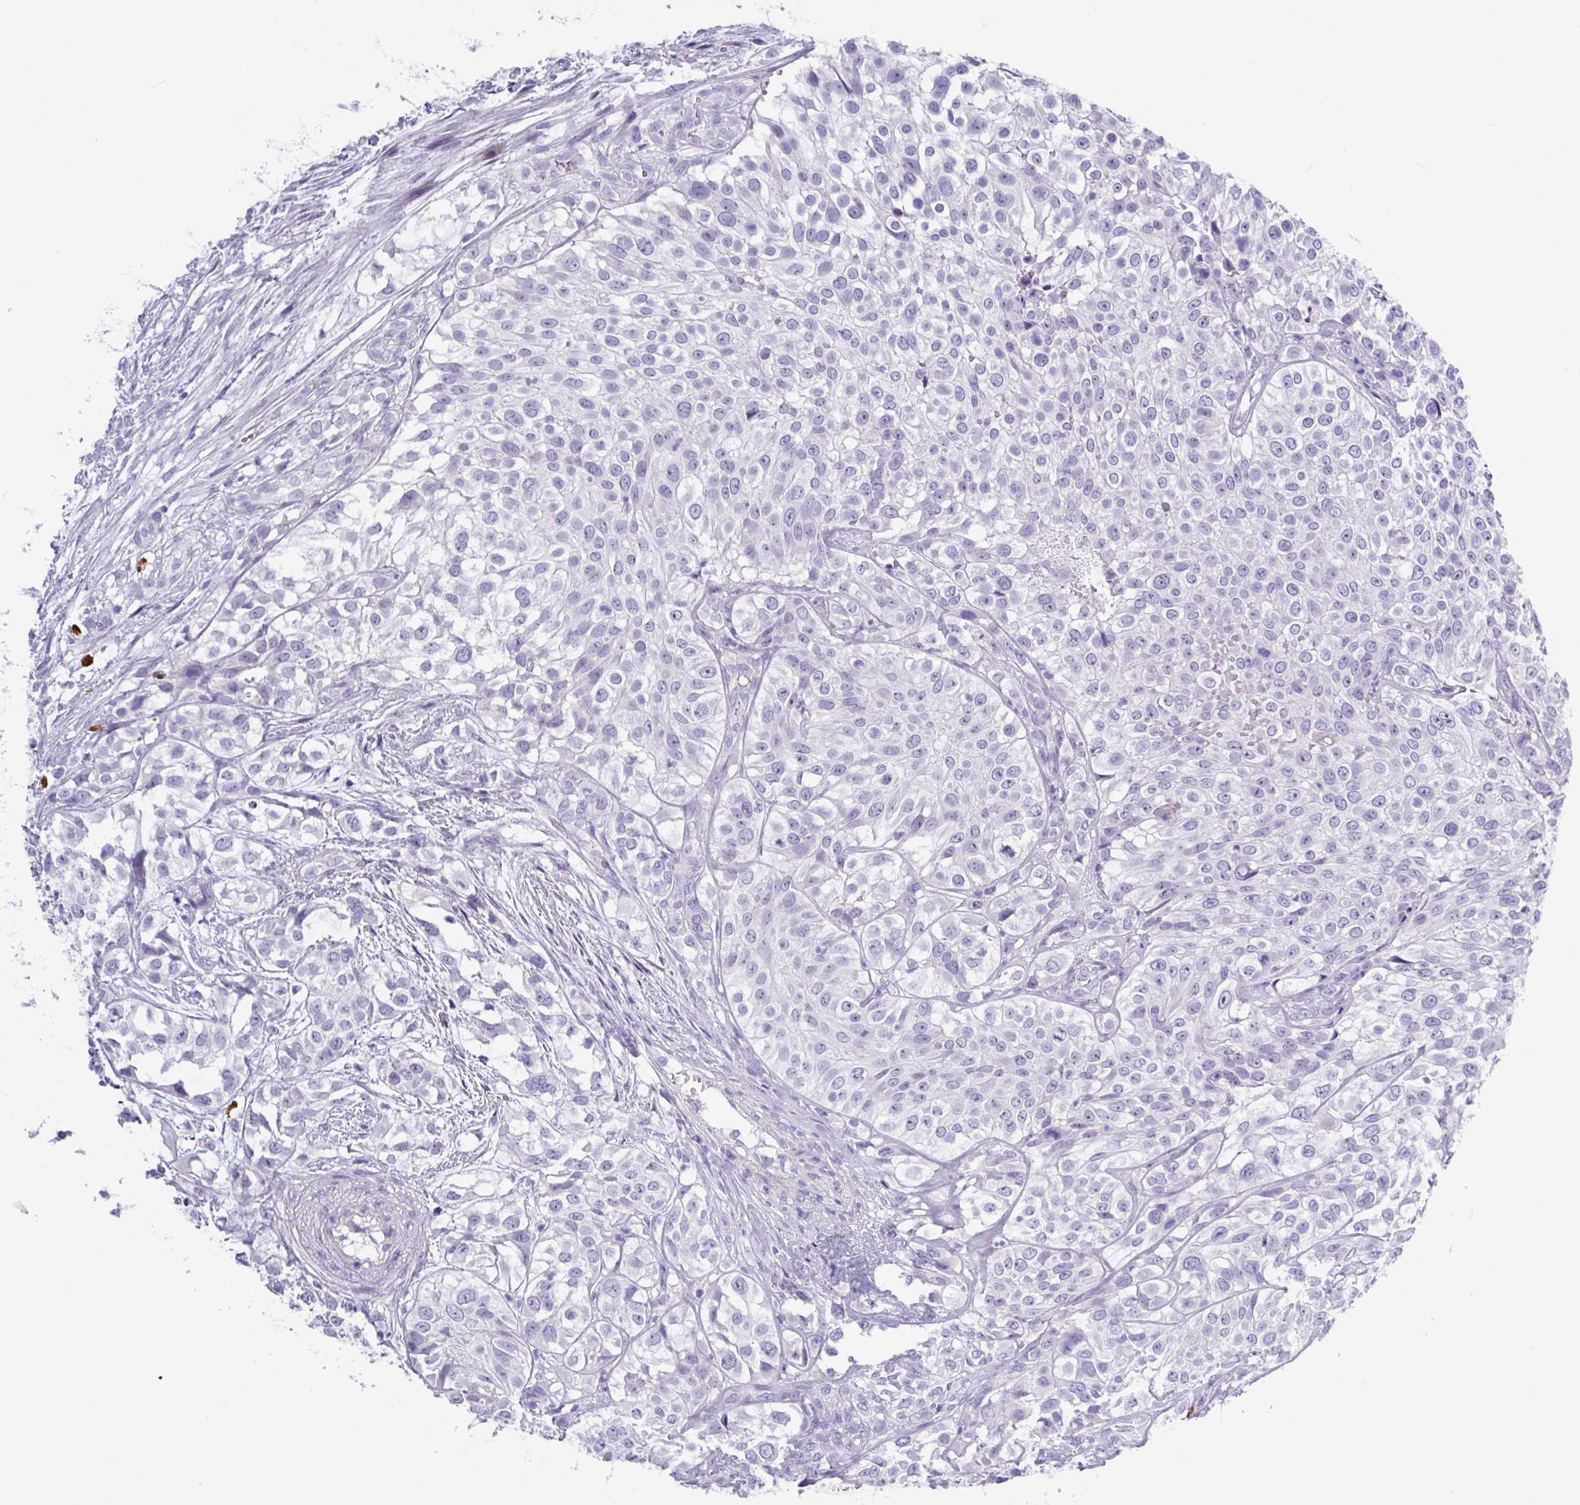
{"staining": {"intensity": "negative", "quantity": "none", "location": "none"}, "tissue": "urothelial cancer", "cell_type": "Tumor cells", "image_type": "cancer", "snomed": [{"axis": "morphology", "description": "Urothelial carcinoma, High grade"}, {"axis": "topography", "description": "Urinary bladder"}], "caption": "An image of human urothelial cancer is negative for staining in tumor cells. (Stains: DAB (3,3'-diaminobenzidine) IHC with hematoxylin counter stain, Microscopy: brightfield microscopy at high magnification).", "gene": "MRM2", "patient": {"sex": "male", "age": 56}}